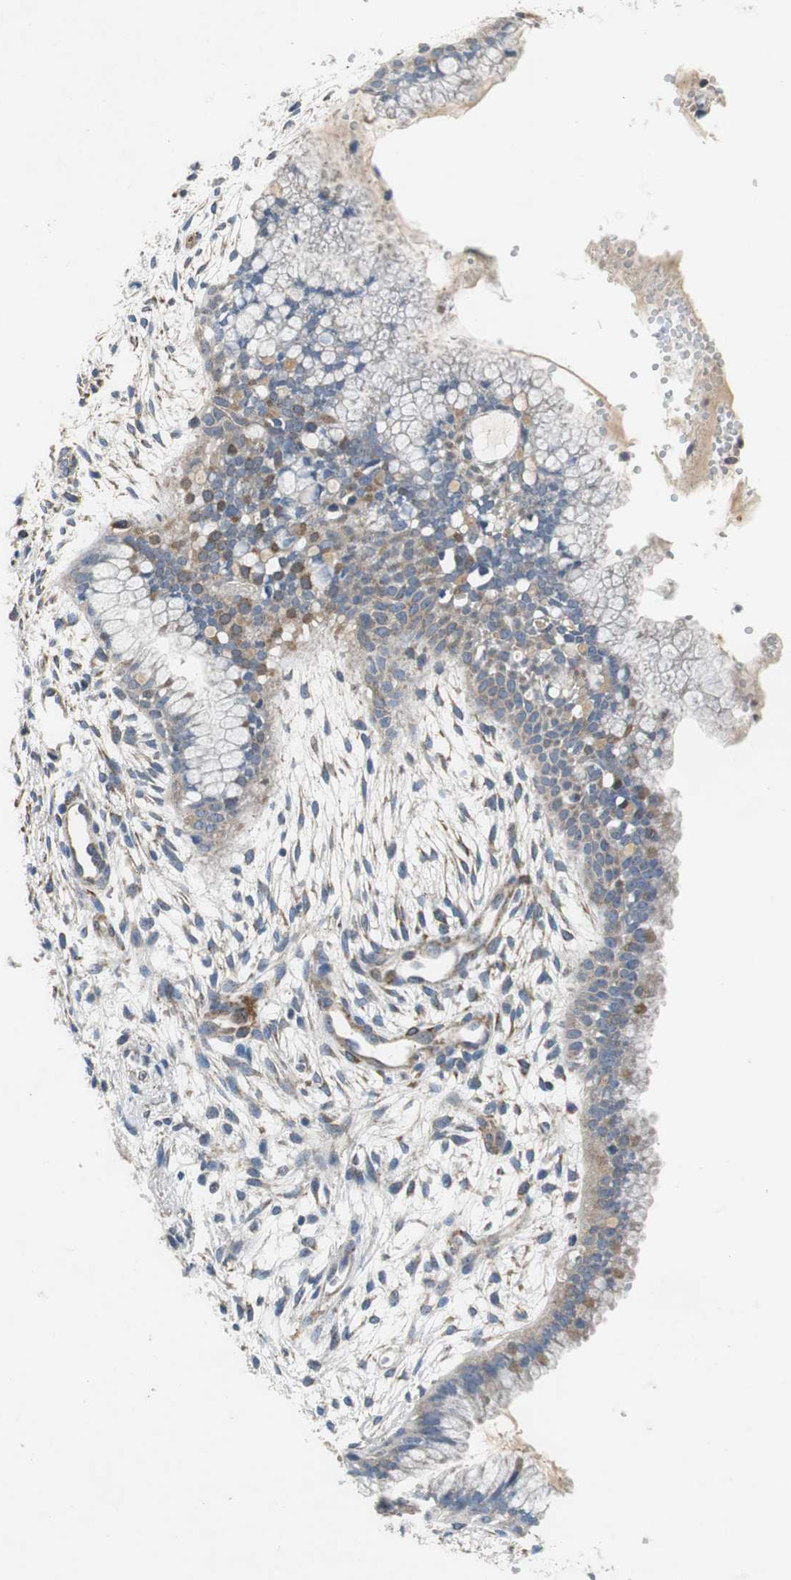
{"staining": {"intensity": "weak", "quantity": ">75%", "location": "cytoplasmic/membranous"}, "tissue": "cervix", "cell_type": "Glandular cells", "image_type": "normal", "snomed": [{"axis": "morphology", "description": "Normal tissue, NOS"}, {"axis": "topography", "description": "Cervix"}], "caption": "High-power microscopy captured an immunohistochemistry micrograph of normal cervix, revealing weak cytoplasmic/membranous positivity in about >75% of glandular cells. (Stains: DAB (3,3'-diaminobenzidine) in brown, nuclei in blue, Microscopy: brightfield microscopy at high magnification).", "gene": "ISCU", "patient": {"sex": "female", "age": 39}}